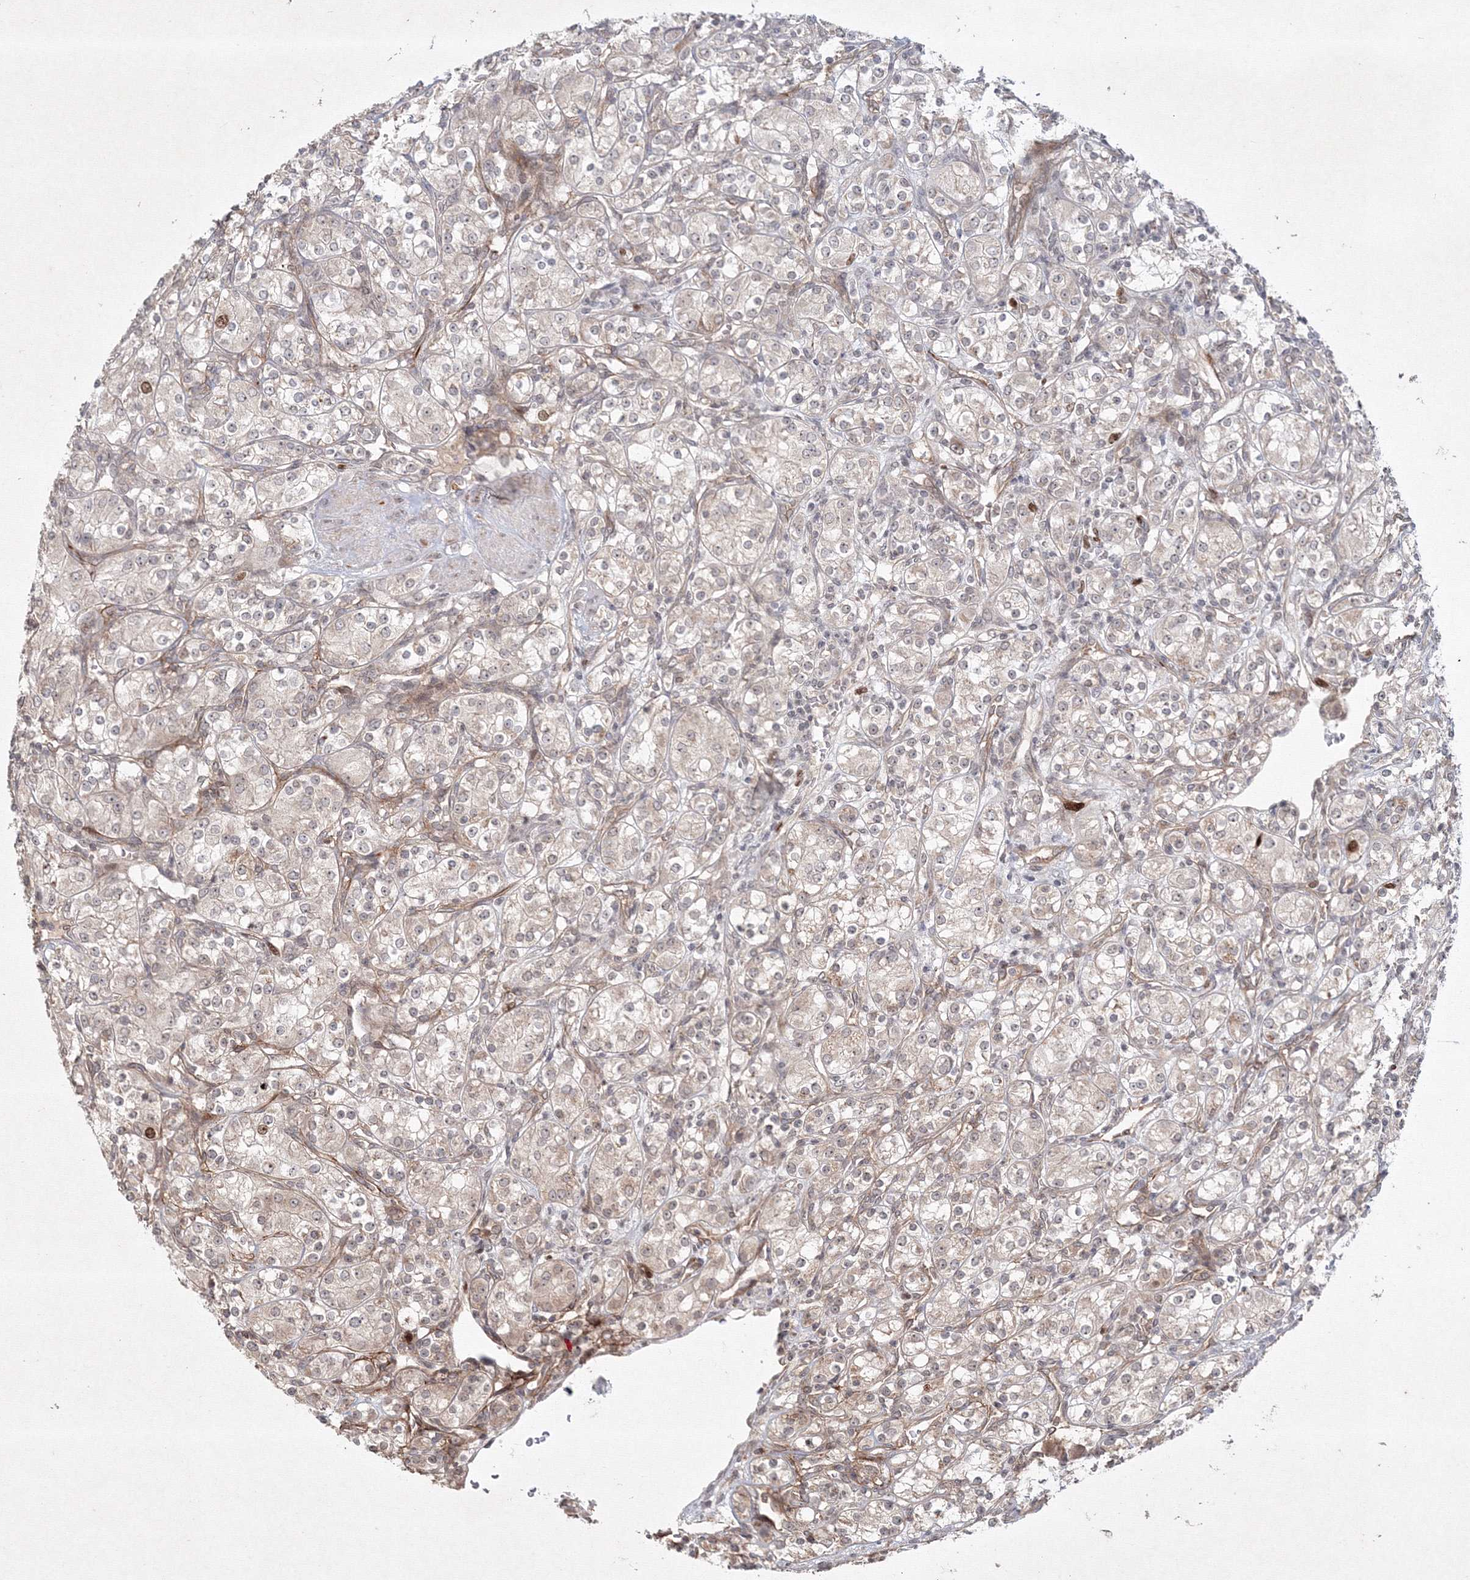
{"staining": {"intensity": "weak", "quantity": "<25%", "location": "cytoplasmic/membranous,nuclear"}, "tissue": "renal cancer", "cell_type": "Tumor cells", "image_type": "cancer", "snomed": [{"axis": "morphology", "description": "Adenocarcinoma, NOS"}, {"axis": "topography", "description": "Kidney"}], "caption": "The immunohistochemistry photomicrograph has no significant expression in tumor cells of adenocarcinoma (renal) tissue. (Brightfield microscopy of DAB (3,3'-diaminobenzidine) IHC at high magnification).", "gene": "KIF20A", "patient": {"sex": "male", "age": 77}}